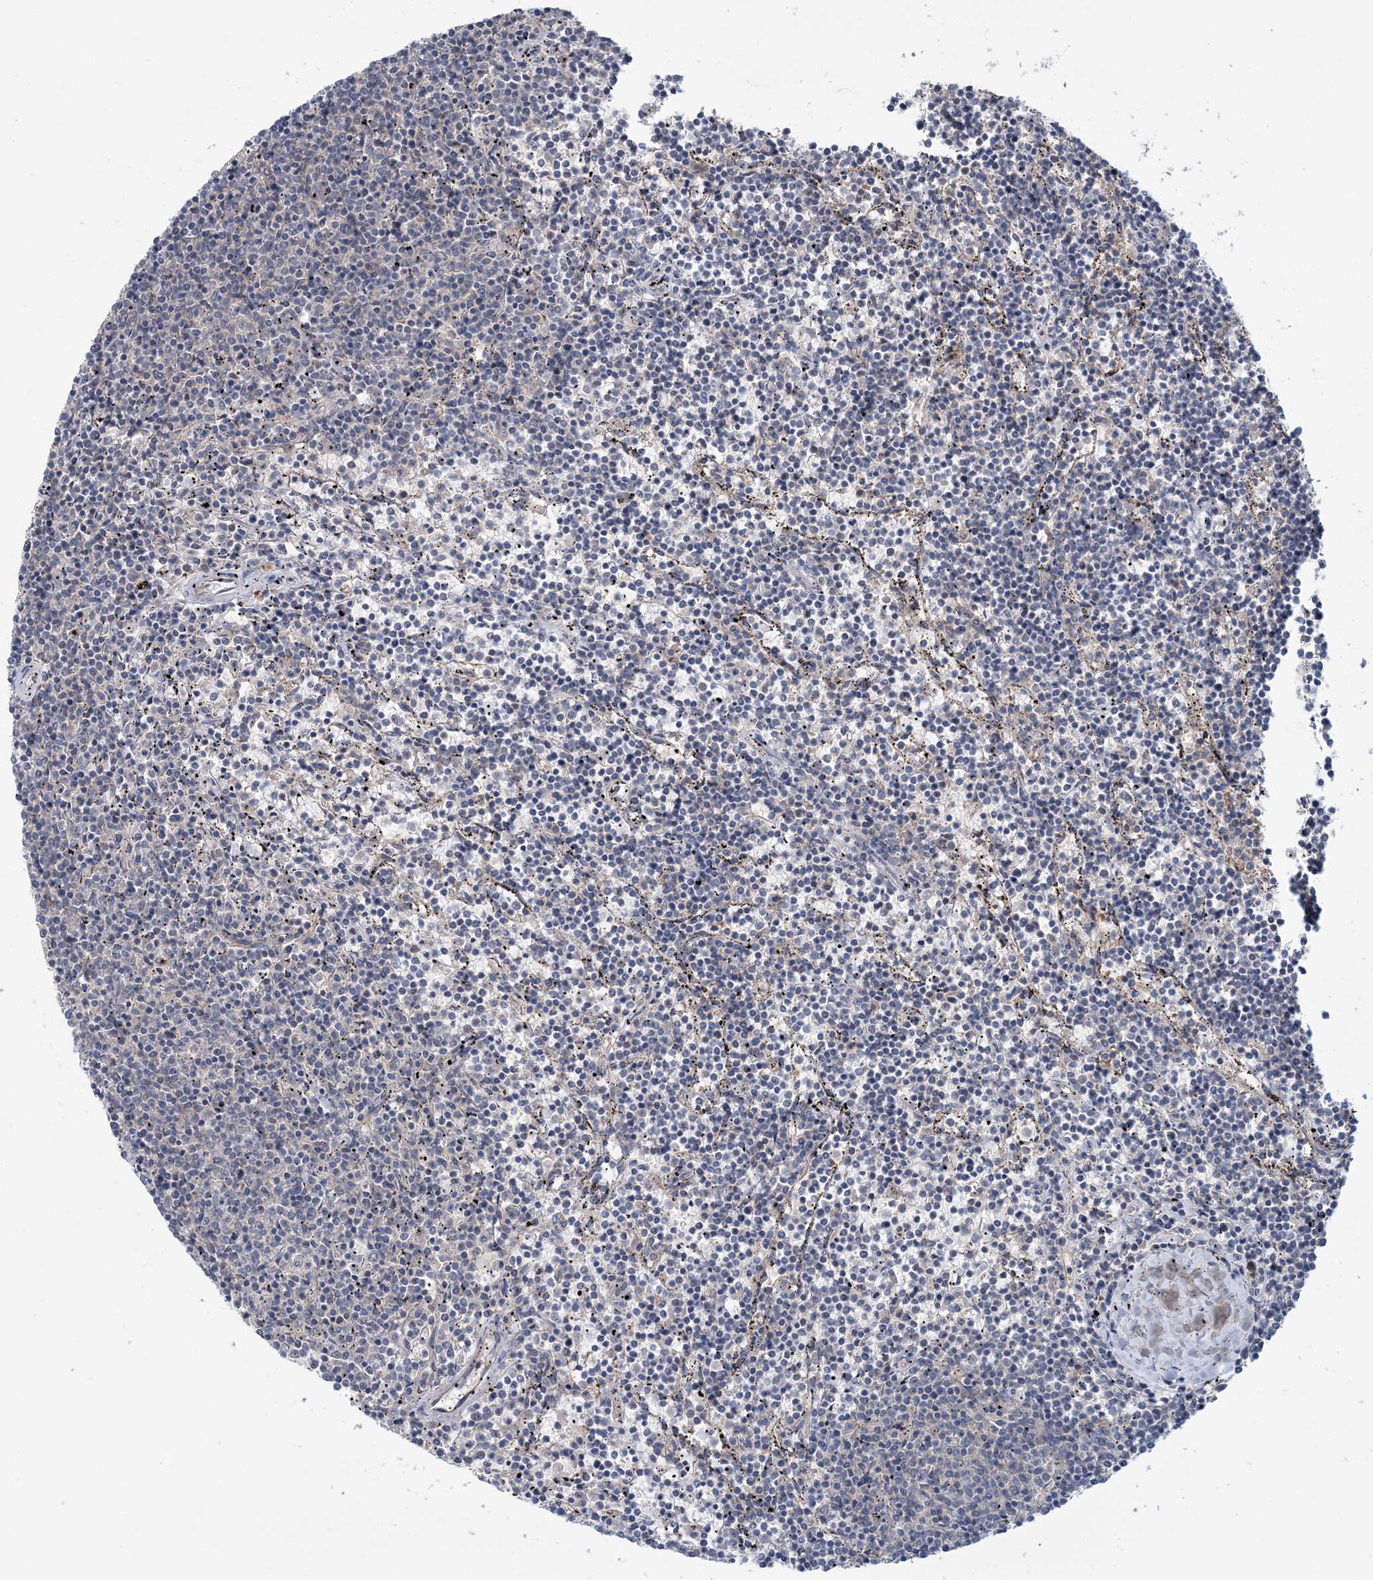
{"staining": {"intensity": "negative", "quantity": "none", "location": "none"}, "tissue": "lymphoma", "cell_type": "Tumor cells", "image_type": "cancer", "snomed": [{"axis": "morphology", "description": "Malignant lymphoma, non-Hodgkin's type, Low grade"}, {"axis": "topography", "description": "Spleen"}], "caption": "Photomicrograph shows no significant protein expression in tumor cells of lymphoma.", "gene": "RNF25", "patient": {"sex": "female", "age": 50}}